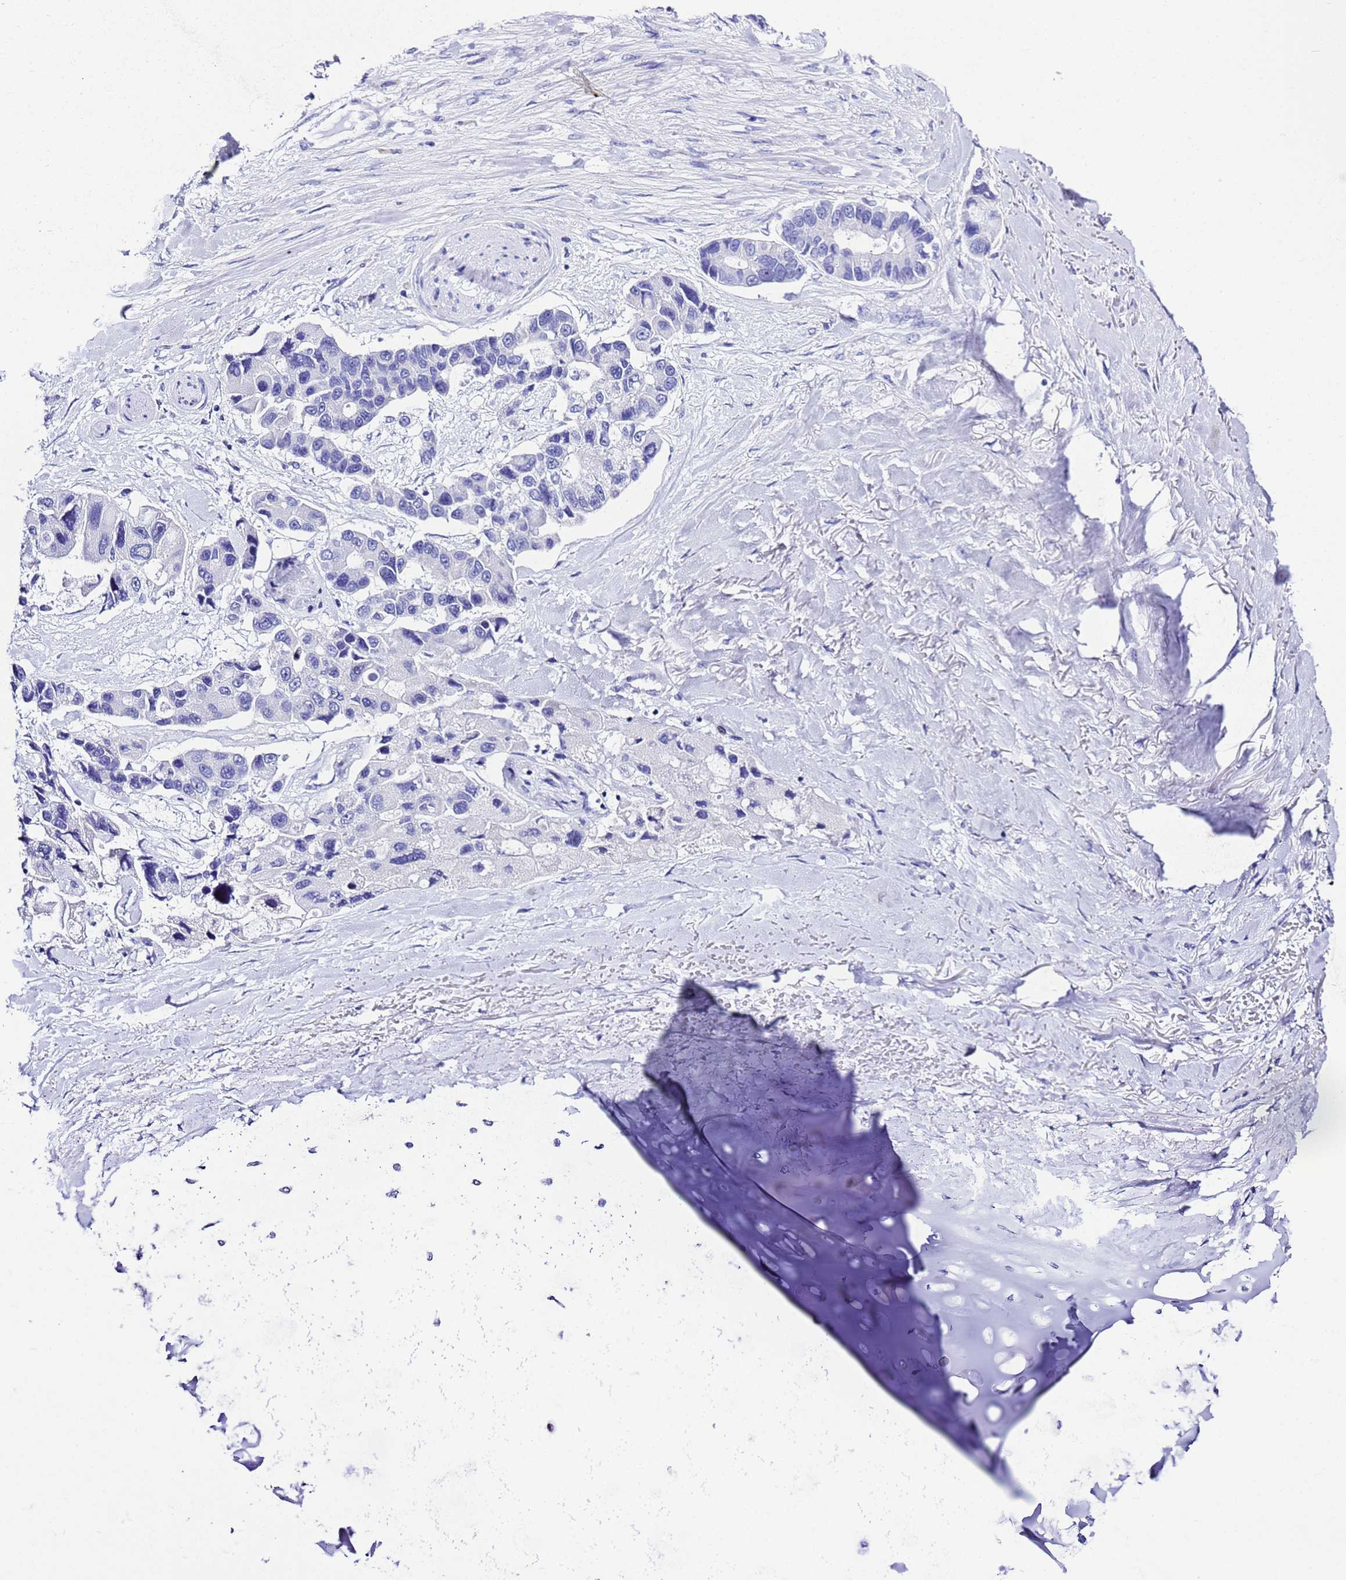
{"staining": {"intensity": "negative", "quantity": "none", "location": "none"}, "tissue": "lung cancer", "cell_type": "Tumor cells", "image_type": "cancer", "snomed": [{"axis": "morphology", "description": "Adenocarcinoma, NOS"}, {"axis": "topography", "description": "Lung"}], "caption": "The immunohistochemistry histopathology image has no significant positivity in tumor cells of adenocarcinoma (lung) tissue.", "gene": "UGT2B10", "patient": {"sex": "female", "age": 54}}